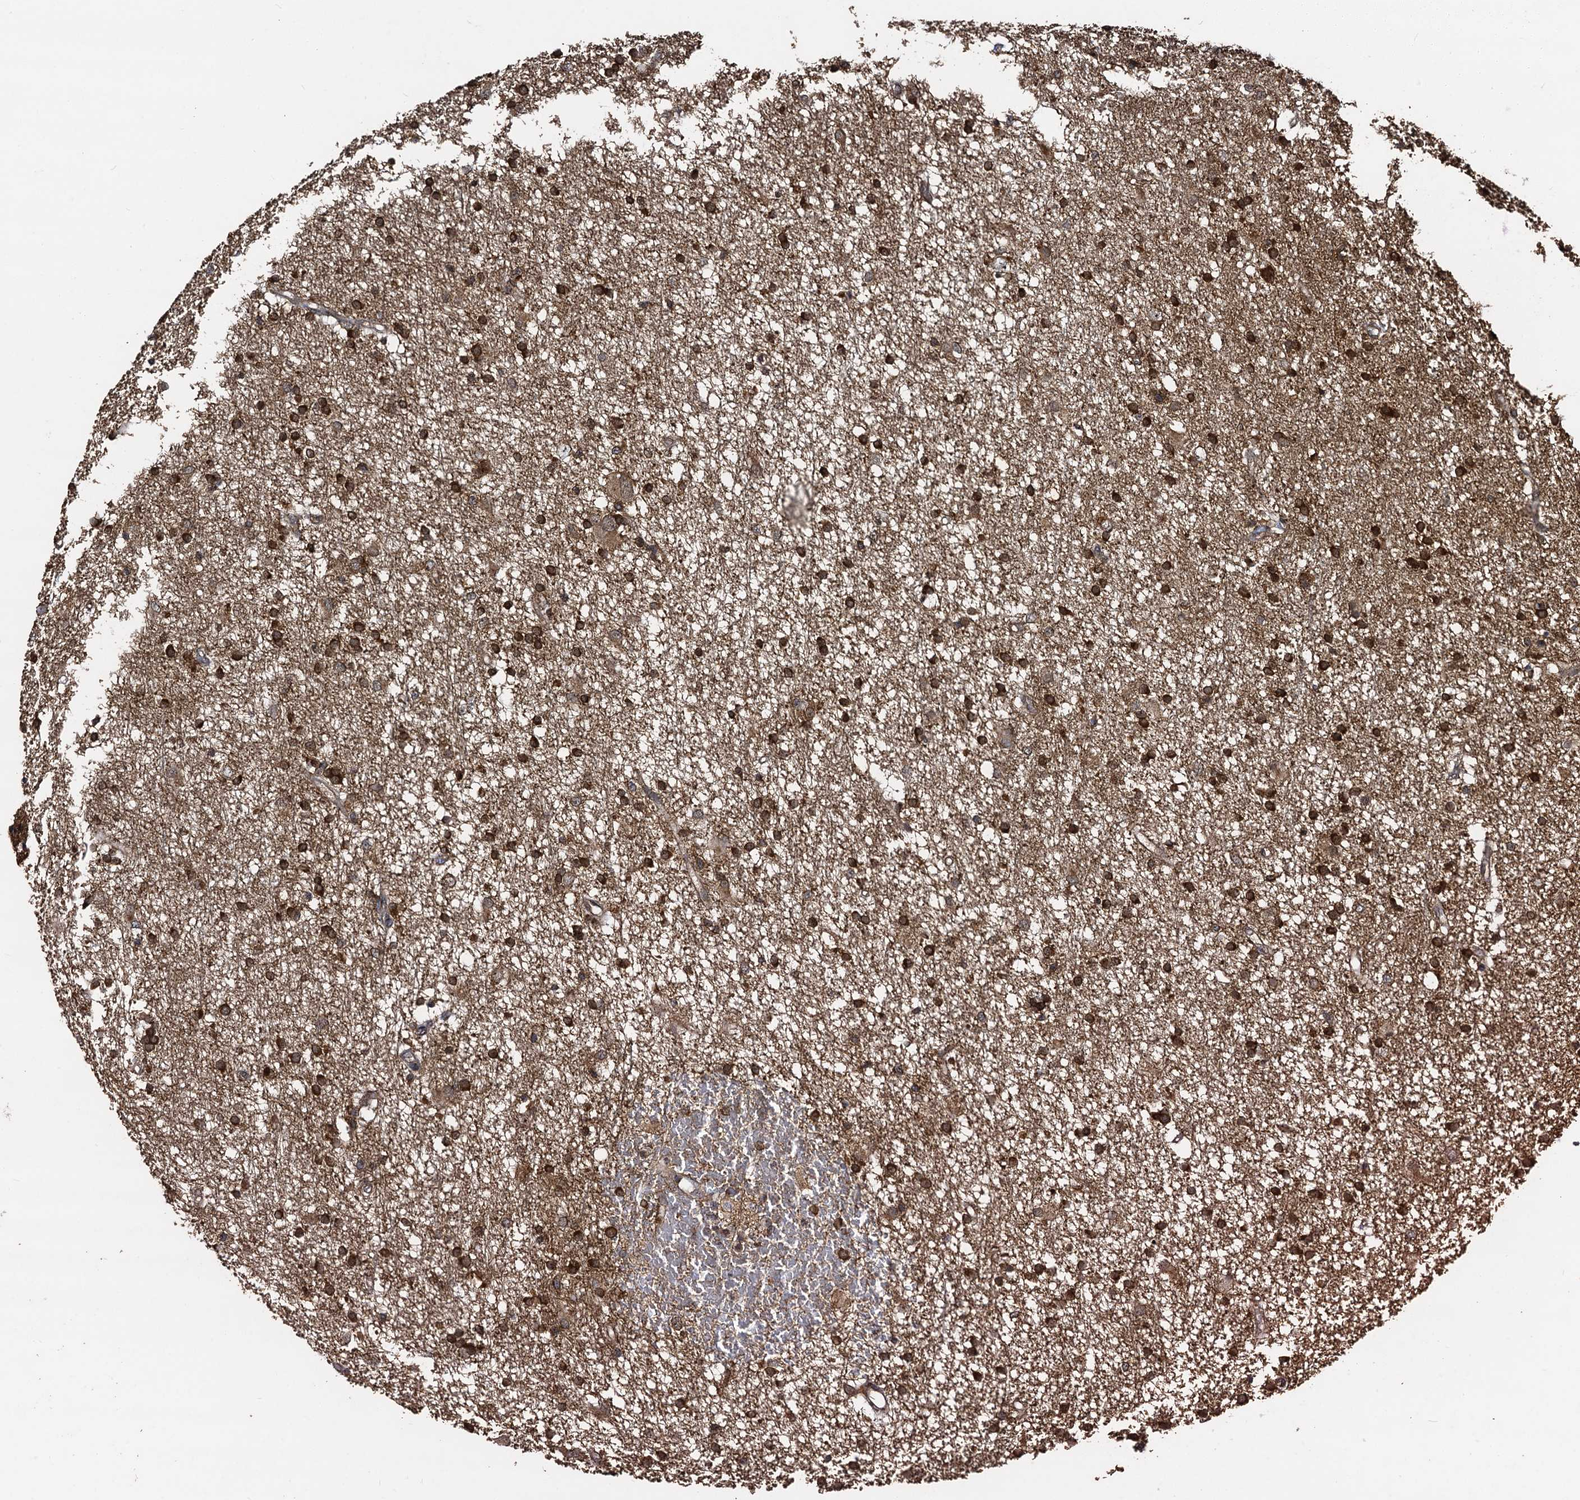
{"staining": {"intensity": "strong", "quantity": ">75%", "location": "cytoplasmic/membranous"}, "tissue": "glioma", "cell_type": "Tumor cells", "image_type": "cancer", "snomed": [{"axis": "morphology", "description": "Glioma, malignant, High grade"}, {"axis": "topography", "description": "Brain"}], "caption": "The immunohistochemical stain labels strong cytoplasmic/membranous expression in tumor cells of malignant glioma (high-grade) tissue.", "gene": "KXD1", "patient": {"sex": "male", "age": 77}}